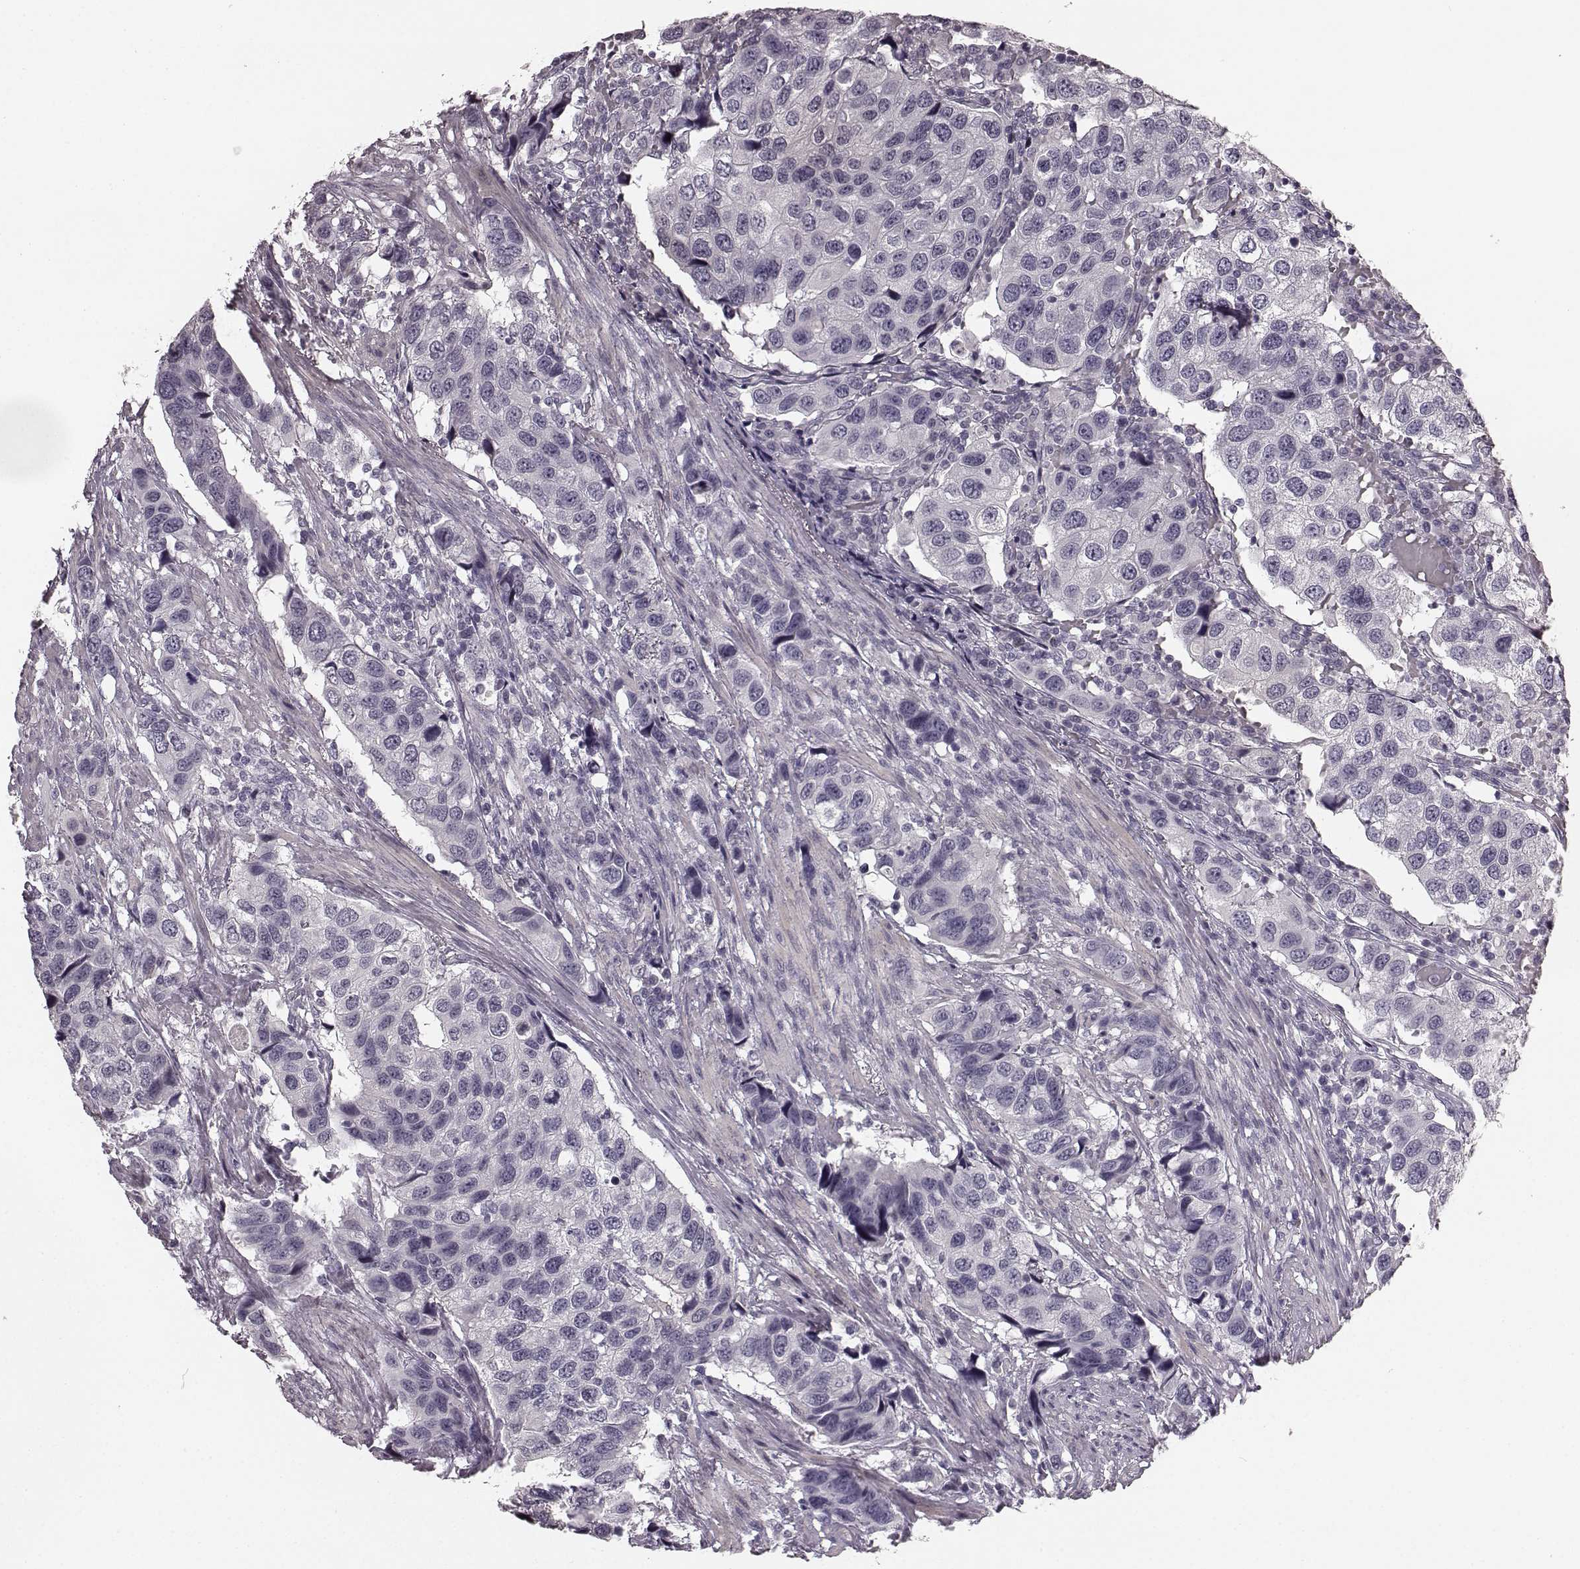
{"staining": {"intensity": "negative", "quantity": "none", "location": "none"}, "tissue": "urothelial cancer", "cell_type": "Tumor cells", "image_type": "cancer", "snomed": [{"axis": "morphology", "description": "Urothelial carcinoma, High grade"}, {"axis": "topography", "description": "Urinary bladder"}], "caption": "Immunohistochemistry (IHC) photomicrograph of urothelial carcinoma (high-grade) stained for a protein (brown), which demonstrates no staining in tumor cells.", "gene": "RIT2", "patient": {"sex": "male", "age": 79}}